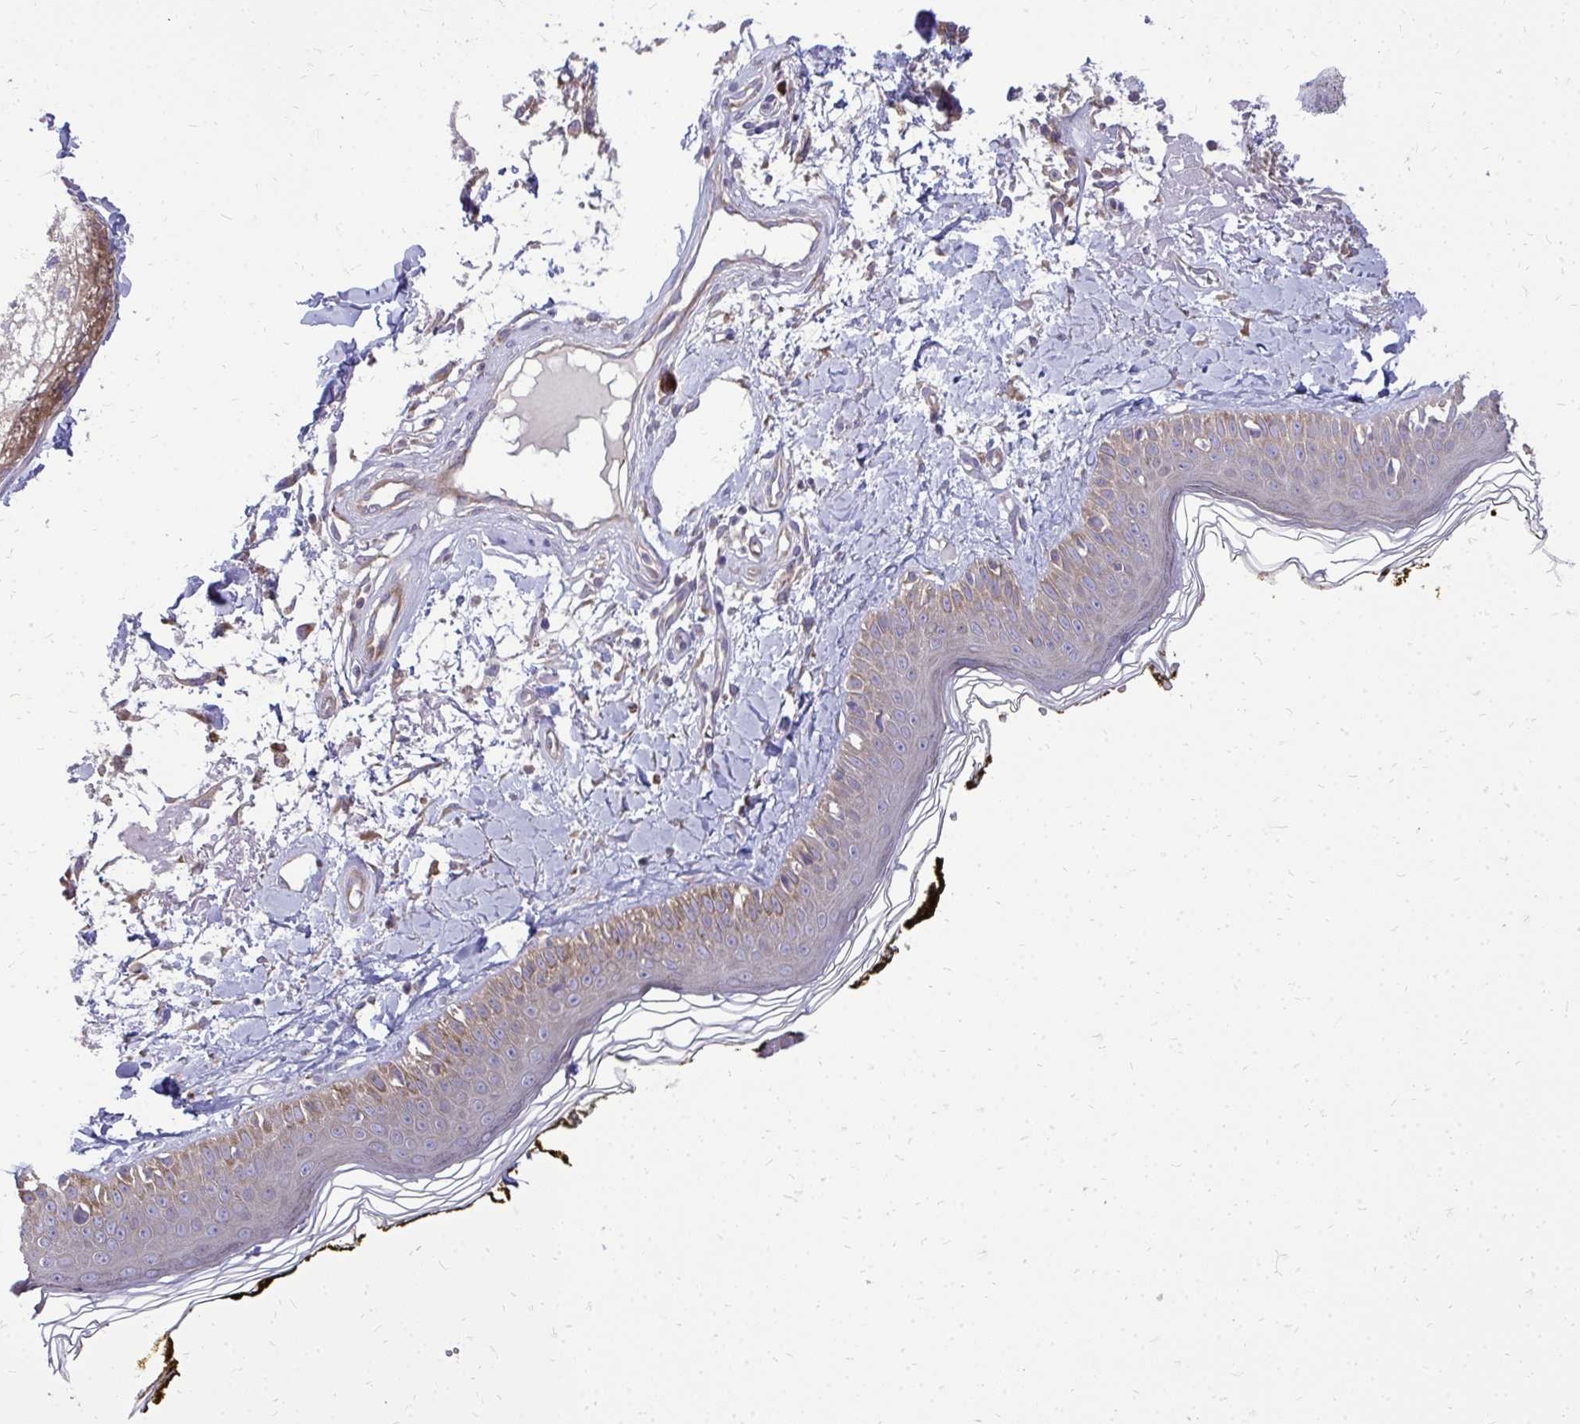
{"staining": {"intensity": "moderate", "quantity": "25%-75%", "location": "cytoplasmic/membranous"}, "tissue": "skin", "cell_type": "Fibroblasts", "image_type": "normal", "snomed": [{"axis": "morphology", "description": "Normal tissue, NOS"}, {"axis": "topography", "description": "Skin"}], "caption": "Immunohistochemistry (DAB (3,3'-diaminobenzidine)) staining of benign skin demonstrates moderate cytoplasmic/membranous protein expression in about 25%-75% of fibroblasts.", "gene": "RPLP2", "patient": {"sex": "male", "age": 76}}